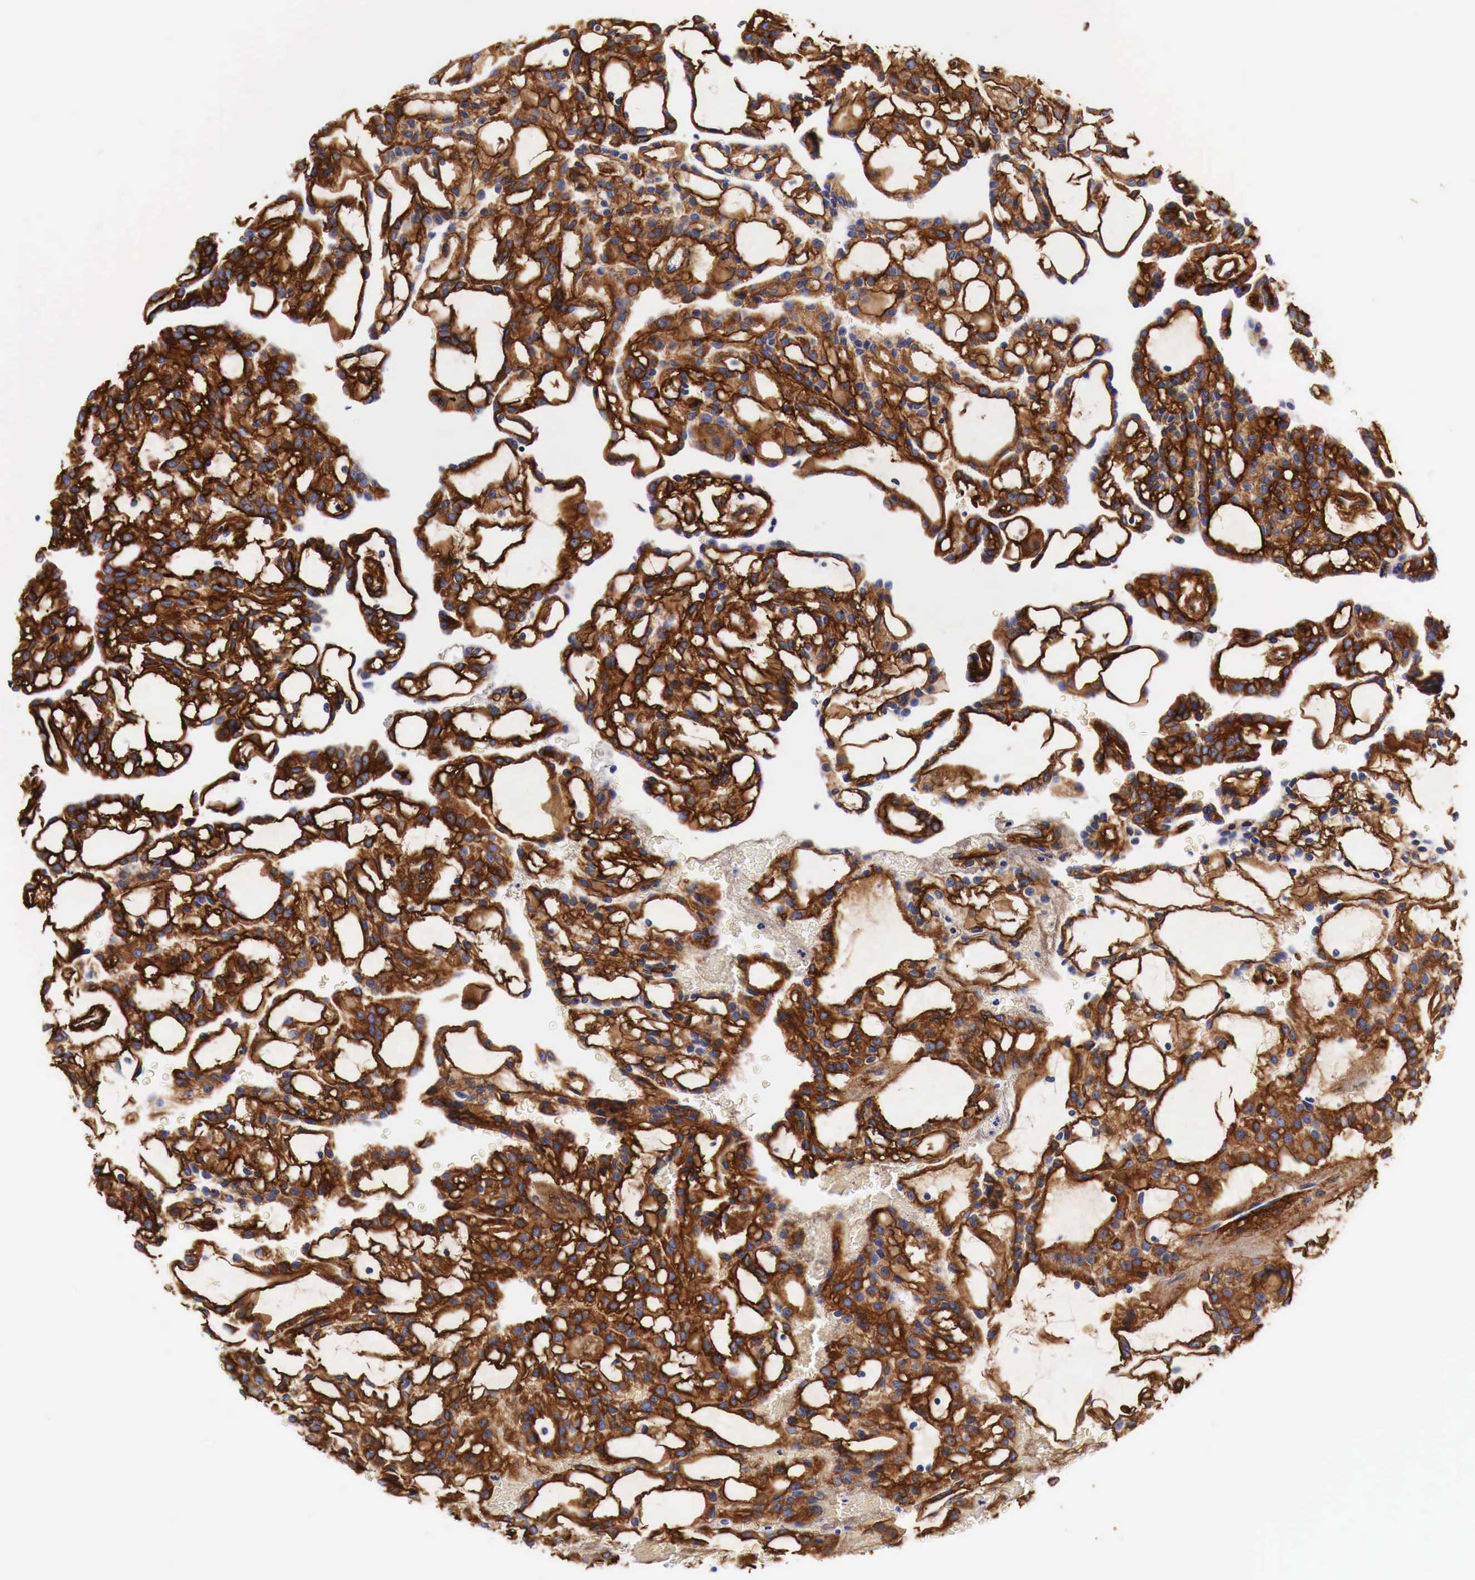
{"staining": {"intensity": "strong", "quantity": ">75%", "location": "cytoplasmic/membranous"}, "tissue": "renal cancer", "cell_type": "Tumor cells", "image_type": "cancer", "snomed": [{"axis": "morphology", "description": "Adenocarcinoma, NOS"}, {"axis": "topography", "description": "Kidney"}], "caption": "IHC of human renal cancer (adenocarcinoma) demonstrates high levels of strong cytoplasmic/membranous expression in approximately >75% of tumor cells.", "gene": "LAMB2", "patient": {"sex": "male", "age": 63}}